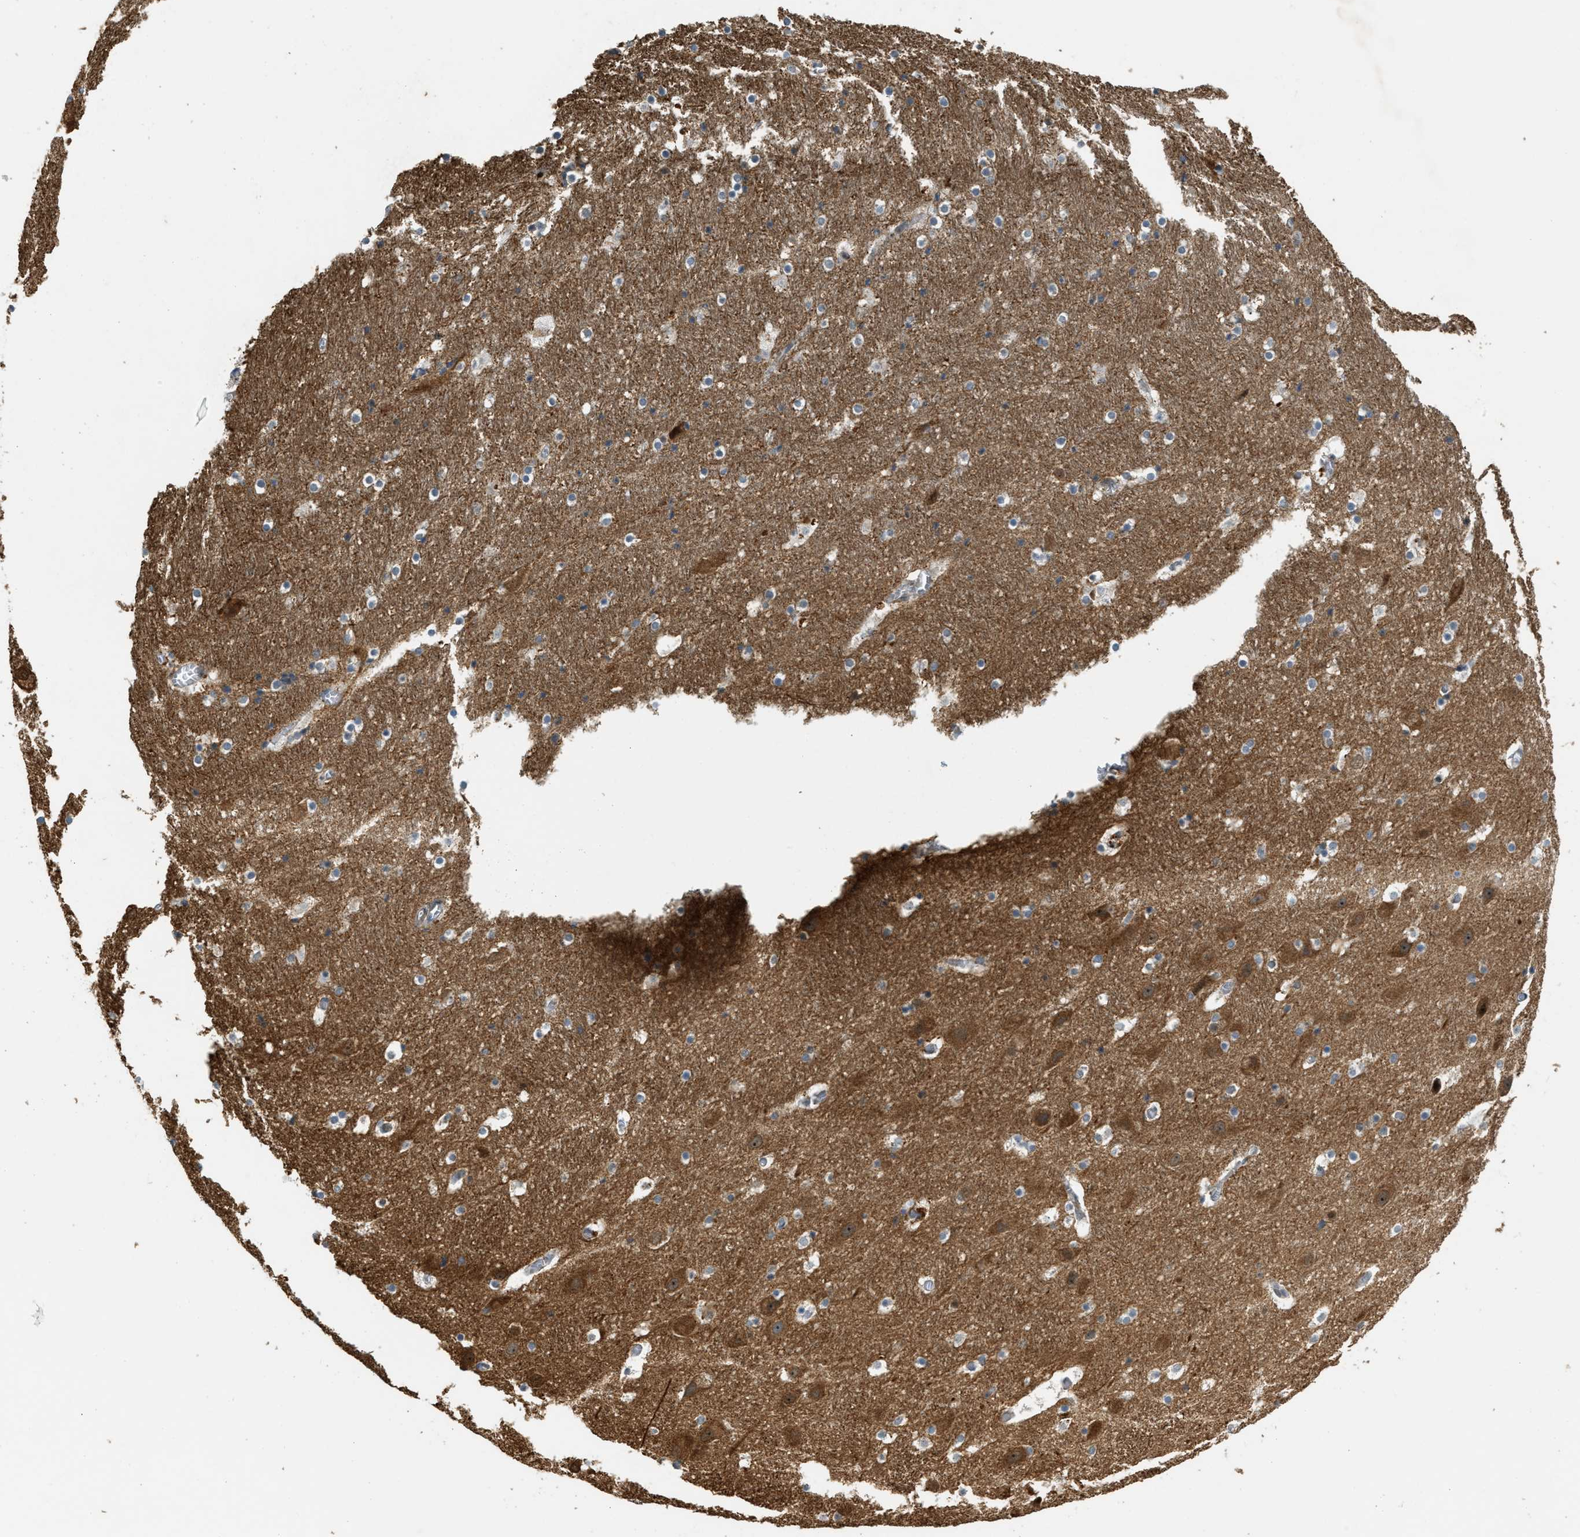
{"staining": {"intensity": "negative", "quantity": "none", "location": "none"}, "tissue": "hippocampus", "cell_type": "Glial cells", "image_type": "normal", "snomed": [{"axis": "morphology", "description": "Normal tissue, NOS"}, {"axis": "topography", "description": "Hippocampus"}], "caption": "IHC of normal human hippocampus displays no staining in glial cells. The staining was performed using DAB (3,3'-diaminobenzidine) to visualize the protein expression in brown, while the nuclei were stained in blue with hematoxylin (Magnification: 20x).", "gene": "TRAPPC14", "patient": {"sex": "male", "age": 45}}